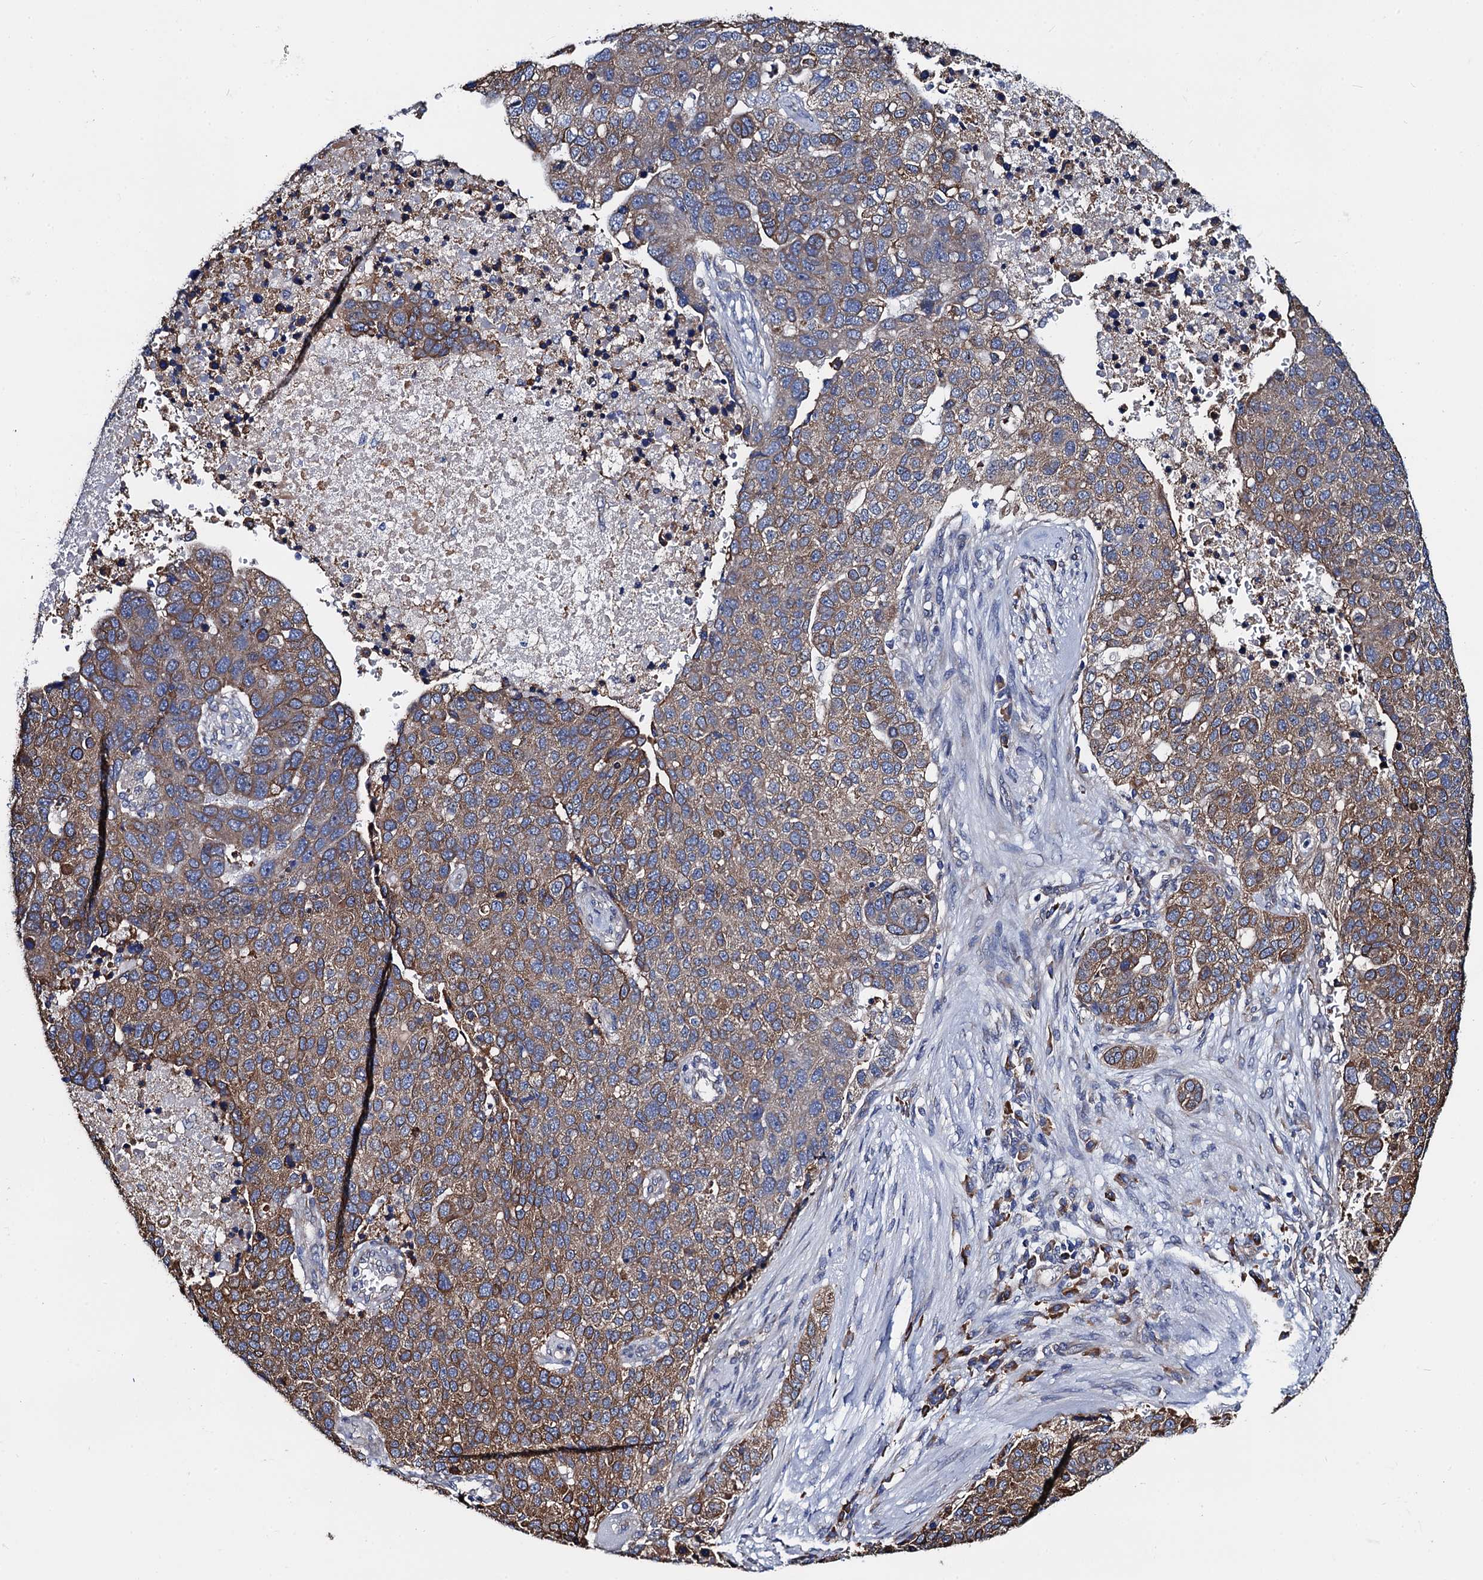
{"staining": {"intensity": "moderate", "quantity": ">75%", "location": "cytoplasmic/membranous"}, "tissue": "pancreatic cancer", "cell_type": "Tumor cells", "image_type": "cancer", "snomed": [{"axis": "morphology", "description": "Adenocarcinoma, NOS"}, {"axis": "topography", "description": "Pancreas"}], "caption": "Moderate cytoplasmic/membranous positivity is present in about >75% of tumor cells in pancreatic adenocarcinoma.", "gene": "PGLS", "patient": {"sex": "female", "age": 61}}